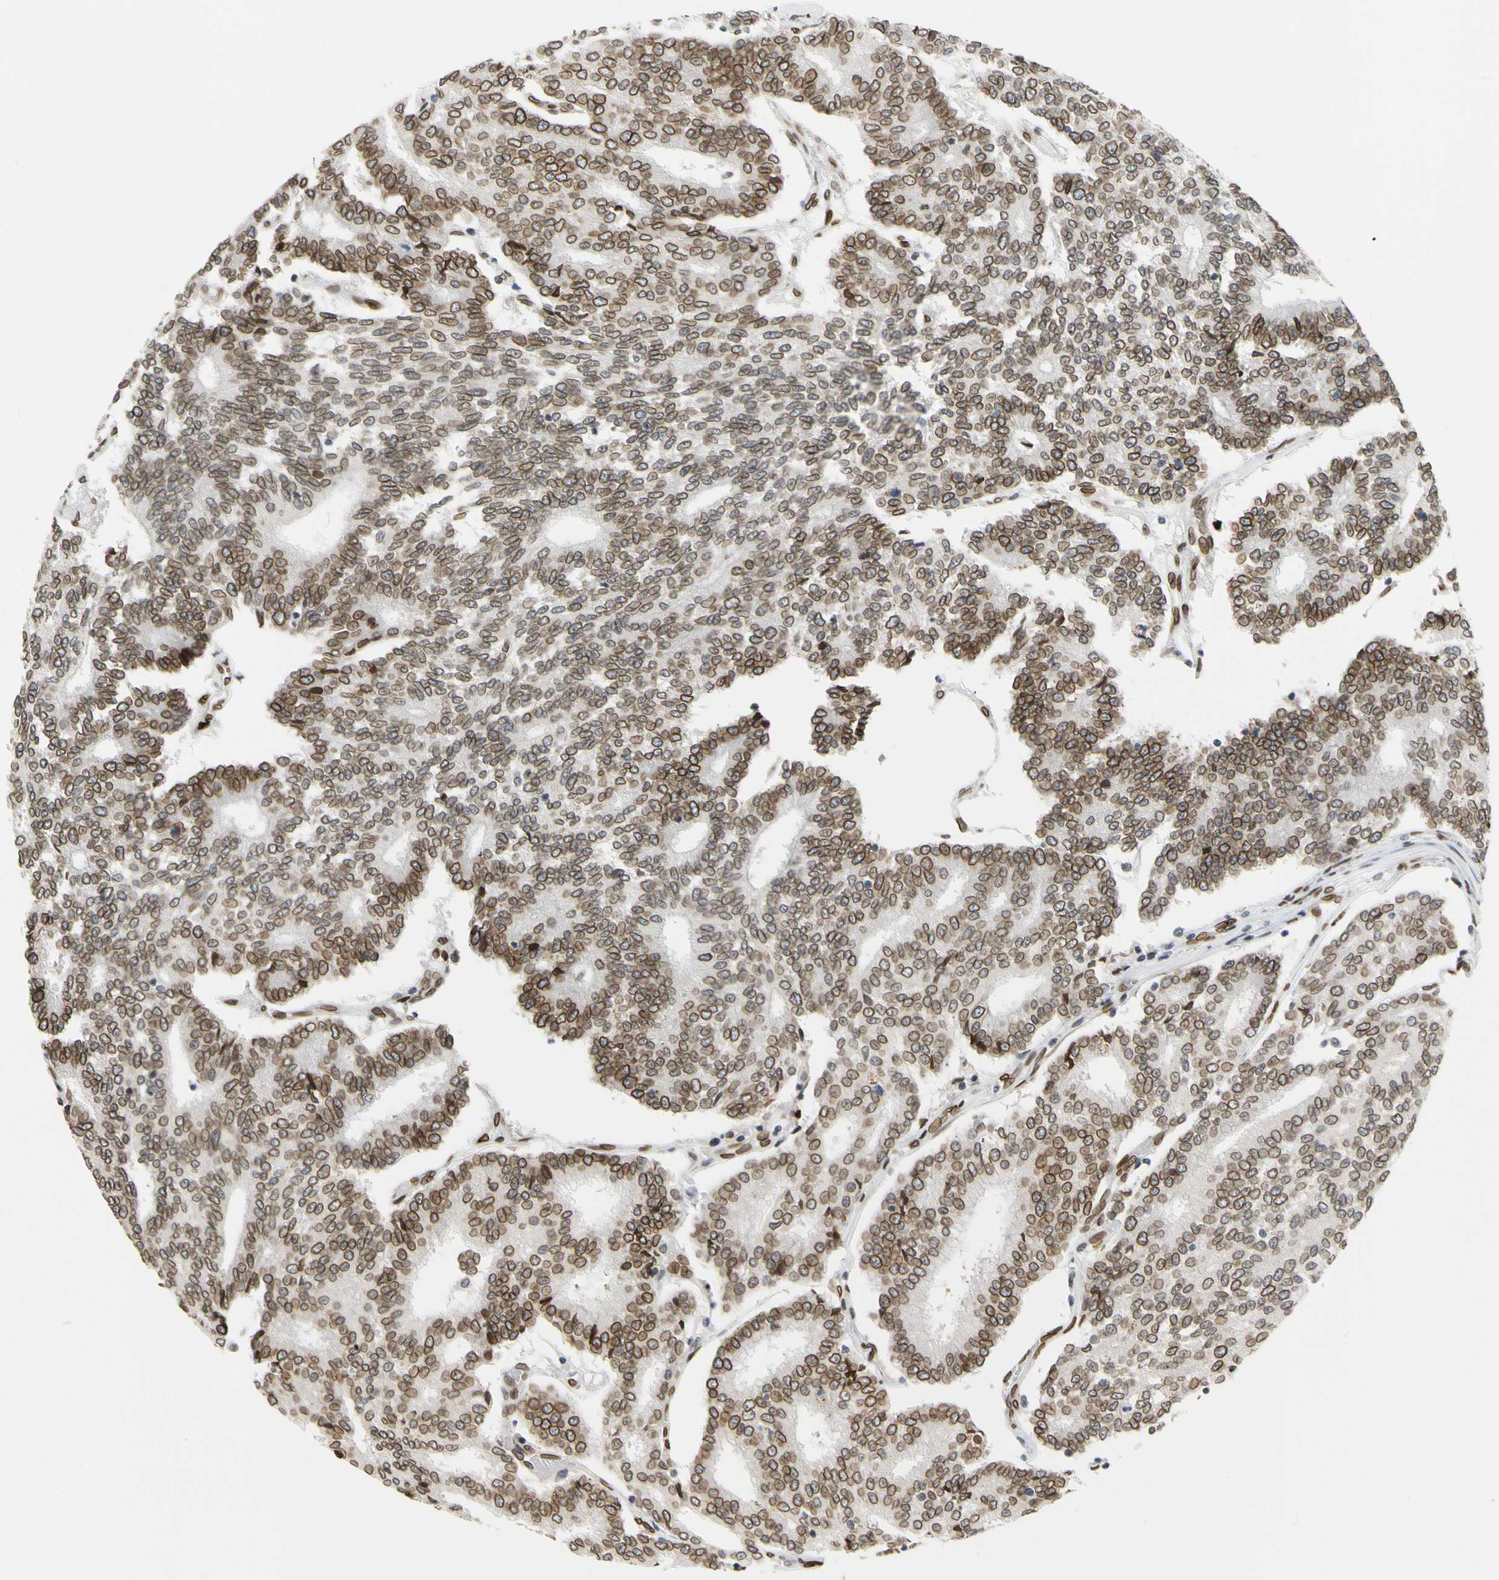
{"staining": {"intensity": "strong", "quantity": ">75%", "location": "cytoplasmic/membranous,nuclear"}, "tissue": "prostate cancer", "cell_type": "Tumor cells", "image_type": "cancer", "snomed": [{"axis": "morphology", "description": "Adenocarcinoma, High grade"}, {"axis": "topography", "description": "Prostate"}], "caption": "Prostate cancer stained for a protein (brown) exhibits strong cytoplasmic/membranous and nuclear positive positivity in about >75% of tumor cells.", "gene": "SUN1", "patient": {"sex": "male", "age": 55}}